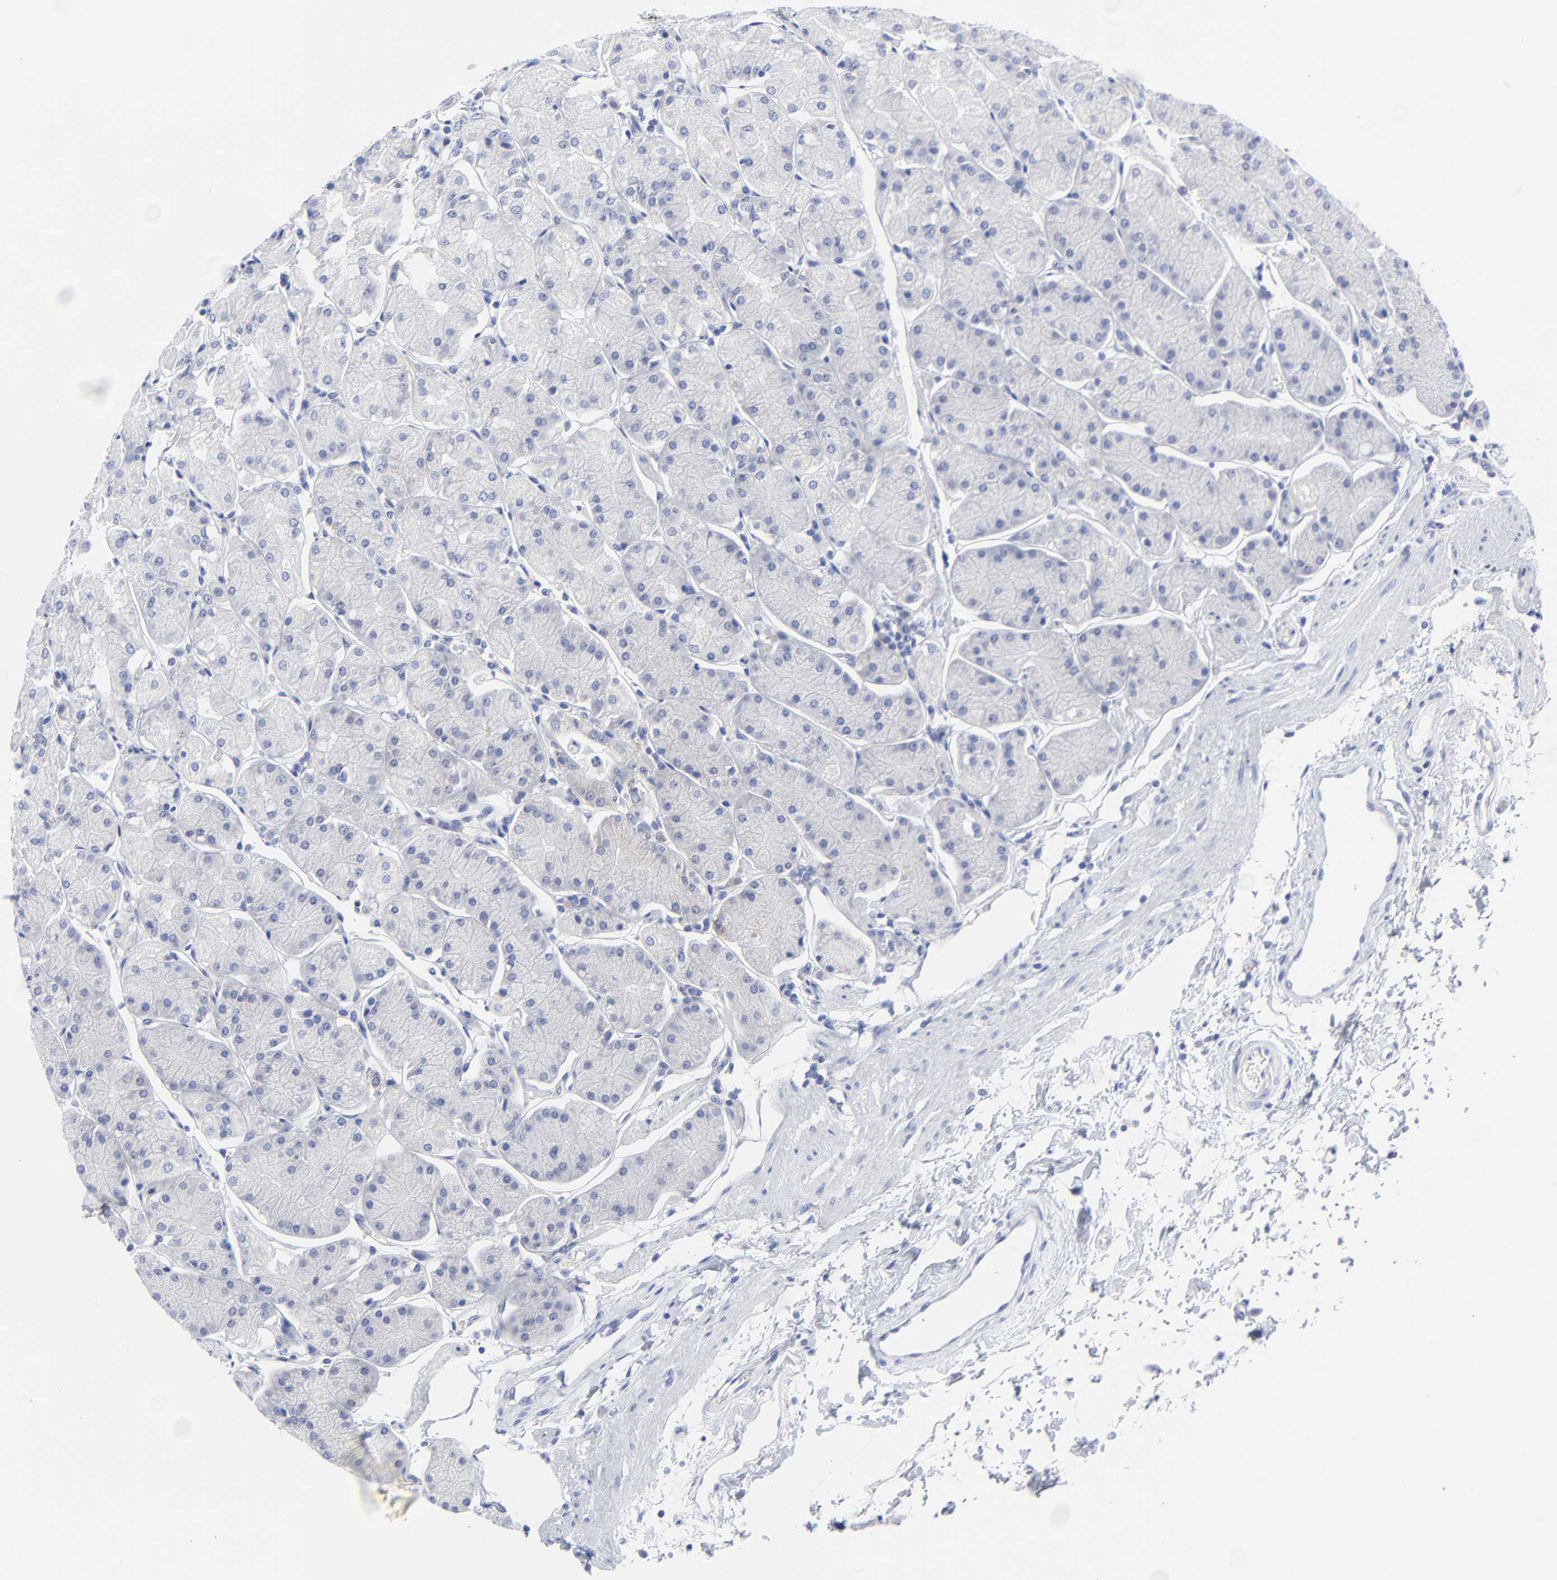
{"staining": {"intensity": "negative", "quantity": "none", "location": "none"}, "tissue": "stomach", "cell_type": "Glandular cells", "image_type": "normal", "snomed": [{"axis": "morphology", "description": "Normal tissue, NOS"}, {"axis": "topography", "description": "Stomach, upper"}, {"axis": "topography", "description": "Stomach"}], "caption": "DAB immunohistochemical staining of benign stomach exhibits no significant staining in glandular cells. (DAB immunohistochemistry (IHC) visualized using brightfield microscopy, high magnification).", "gene": "STAT2", "patient": {"sex": "male", "age": 76}}